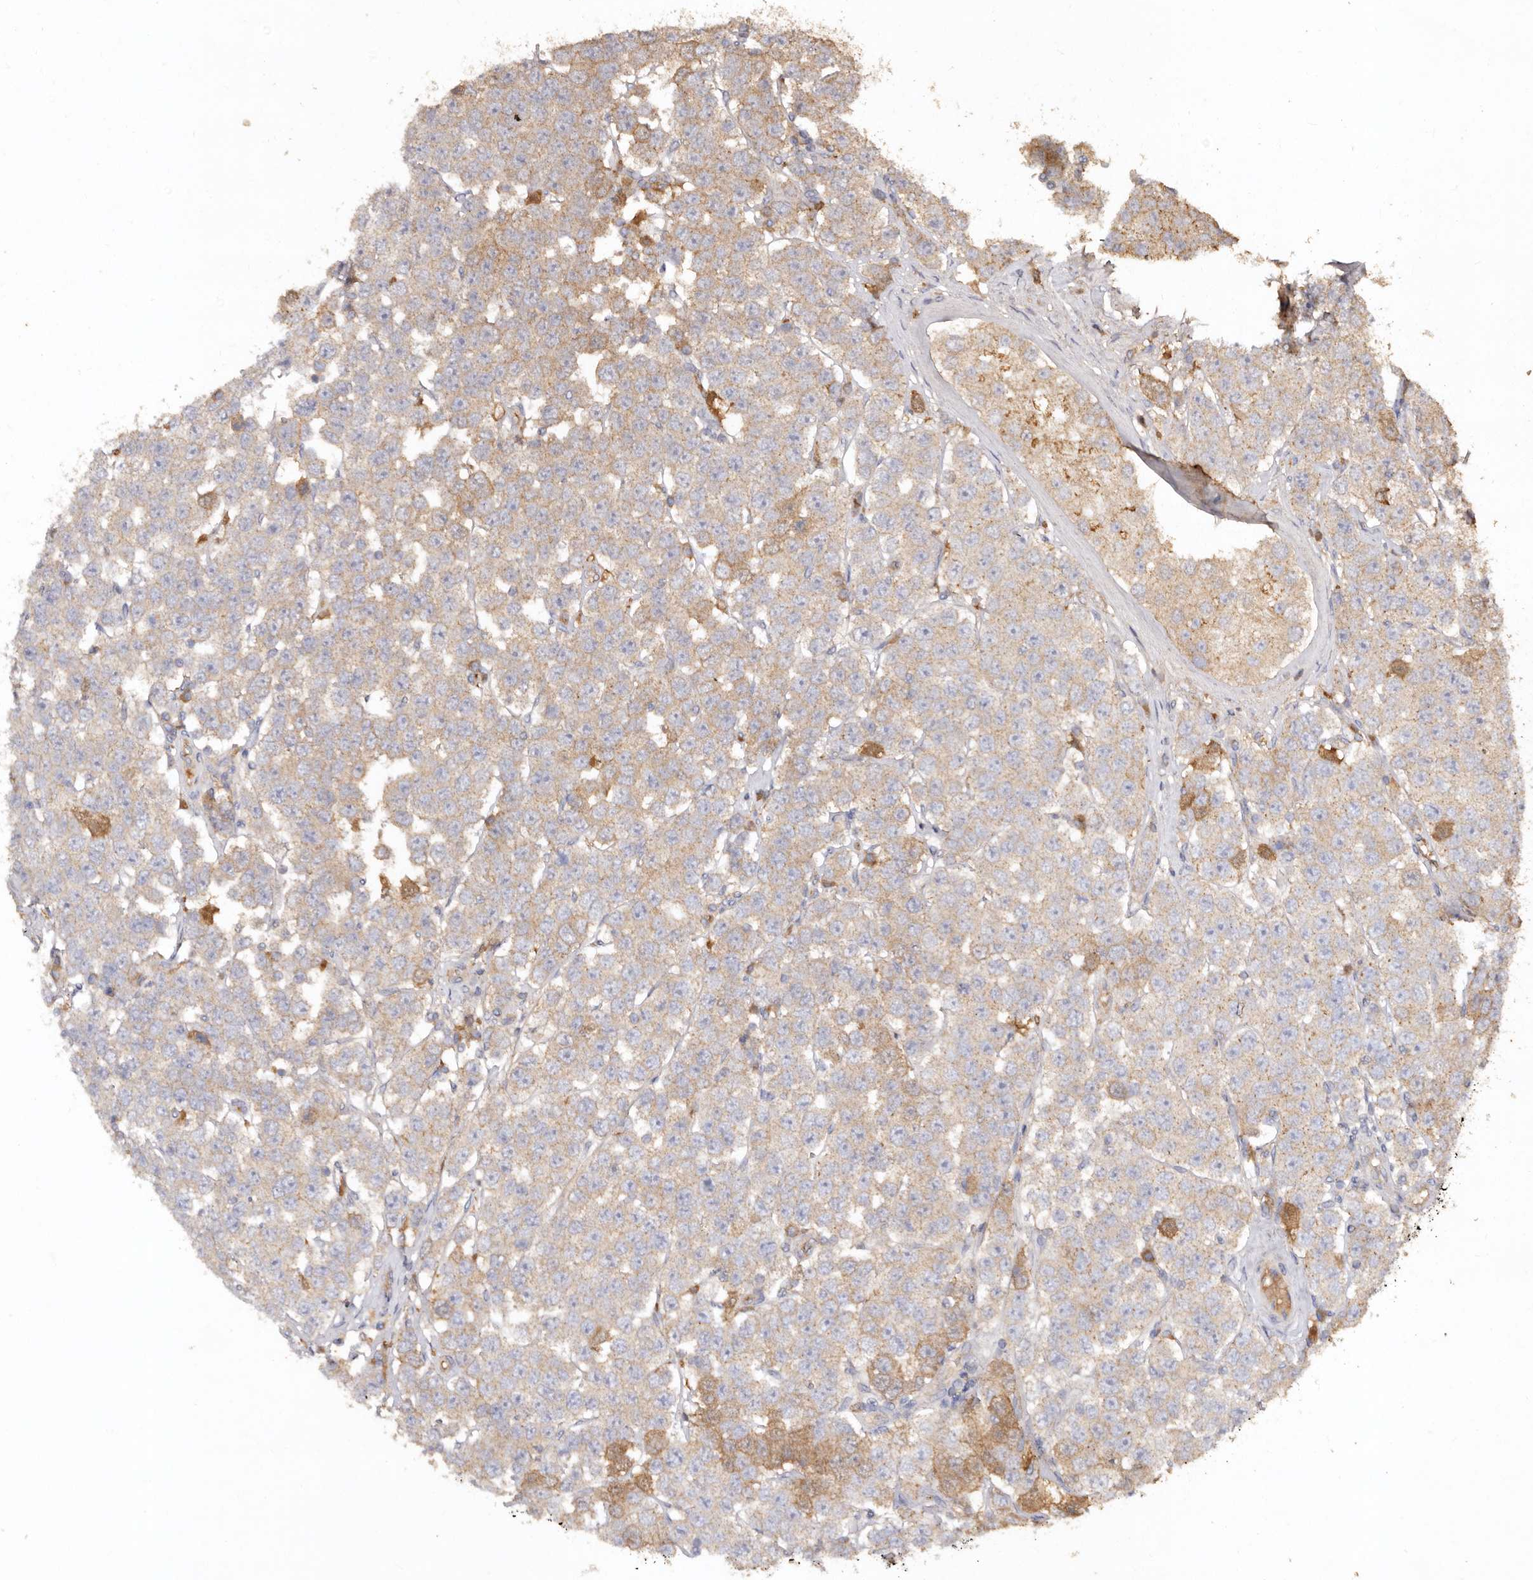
{"staining": {"intensity": "moderate", "quantity": "25%-75%", "location": "cytoplasmic/membranous"}, "tissue": "testis cancer", "cell_type": "Tumor cells", "image_type": "cancer", "snomed": [{"axis": "morphology", "description": "Seminoma, NOS"}, {"axis": "topography", "description": "Testis"}], "caption": "High-magnification brightfield microscopy of seminoma (testis) stained with DAB (3,3'-diaminobenzidine) (brown) and counterstained with hematoxylin (blue). tumor cells exhibit moderate cytoplasmic/membranous expression is present in approximately25%-75% of cells.", "gene": "FARS2", "patient": {"sex": "male", "age": 28}}